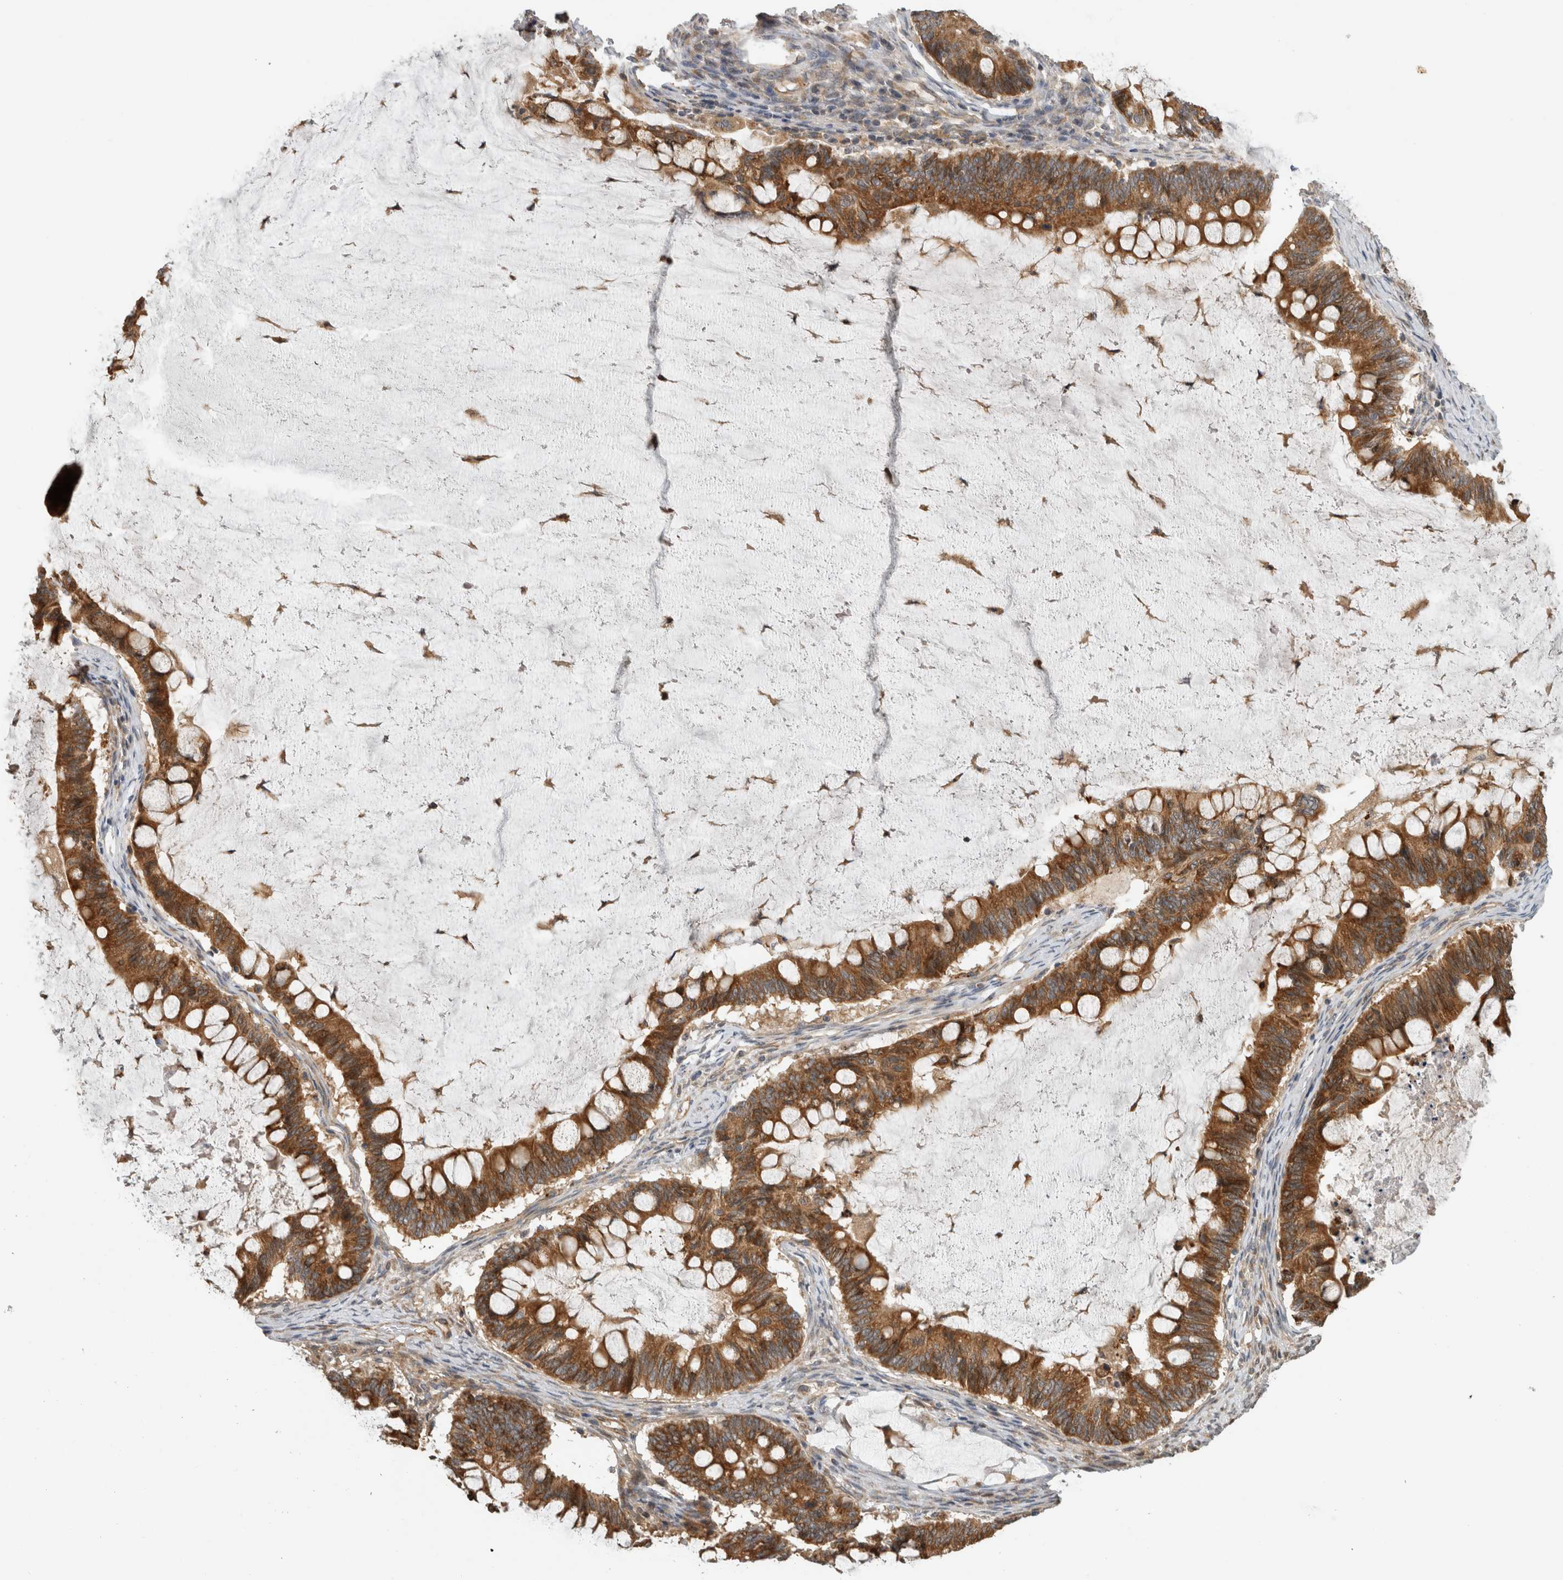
{"staining": {"intensity": "moderate", "quantity": ">75%", "location": "cytoplasmic/membranous"}, "tissue": "ovarian cancer", "cell_type": "Tumor cells", "image_type": "cancer", "snomed": [{"axis": "morphology", "description": "Cystadenocarcinoma, mucinous, NOS"}, {"axis": "topography", "description": "Ovary"}], "caption": "The photomicrograph reveals staining of ovarian cancer (mucinous cystadenocarcinoma), revealing moderate cytoplasmic/membranous protein staining (brown color) within tumor cells.", "gene": "PARP6", "patient": {"sex": "female", "age": 61}}